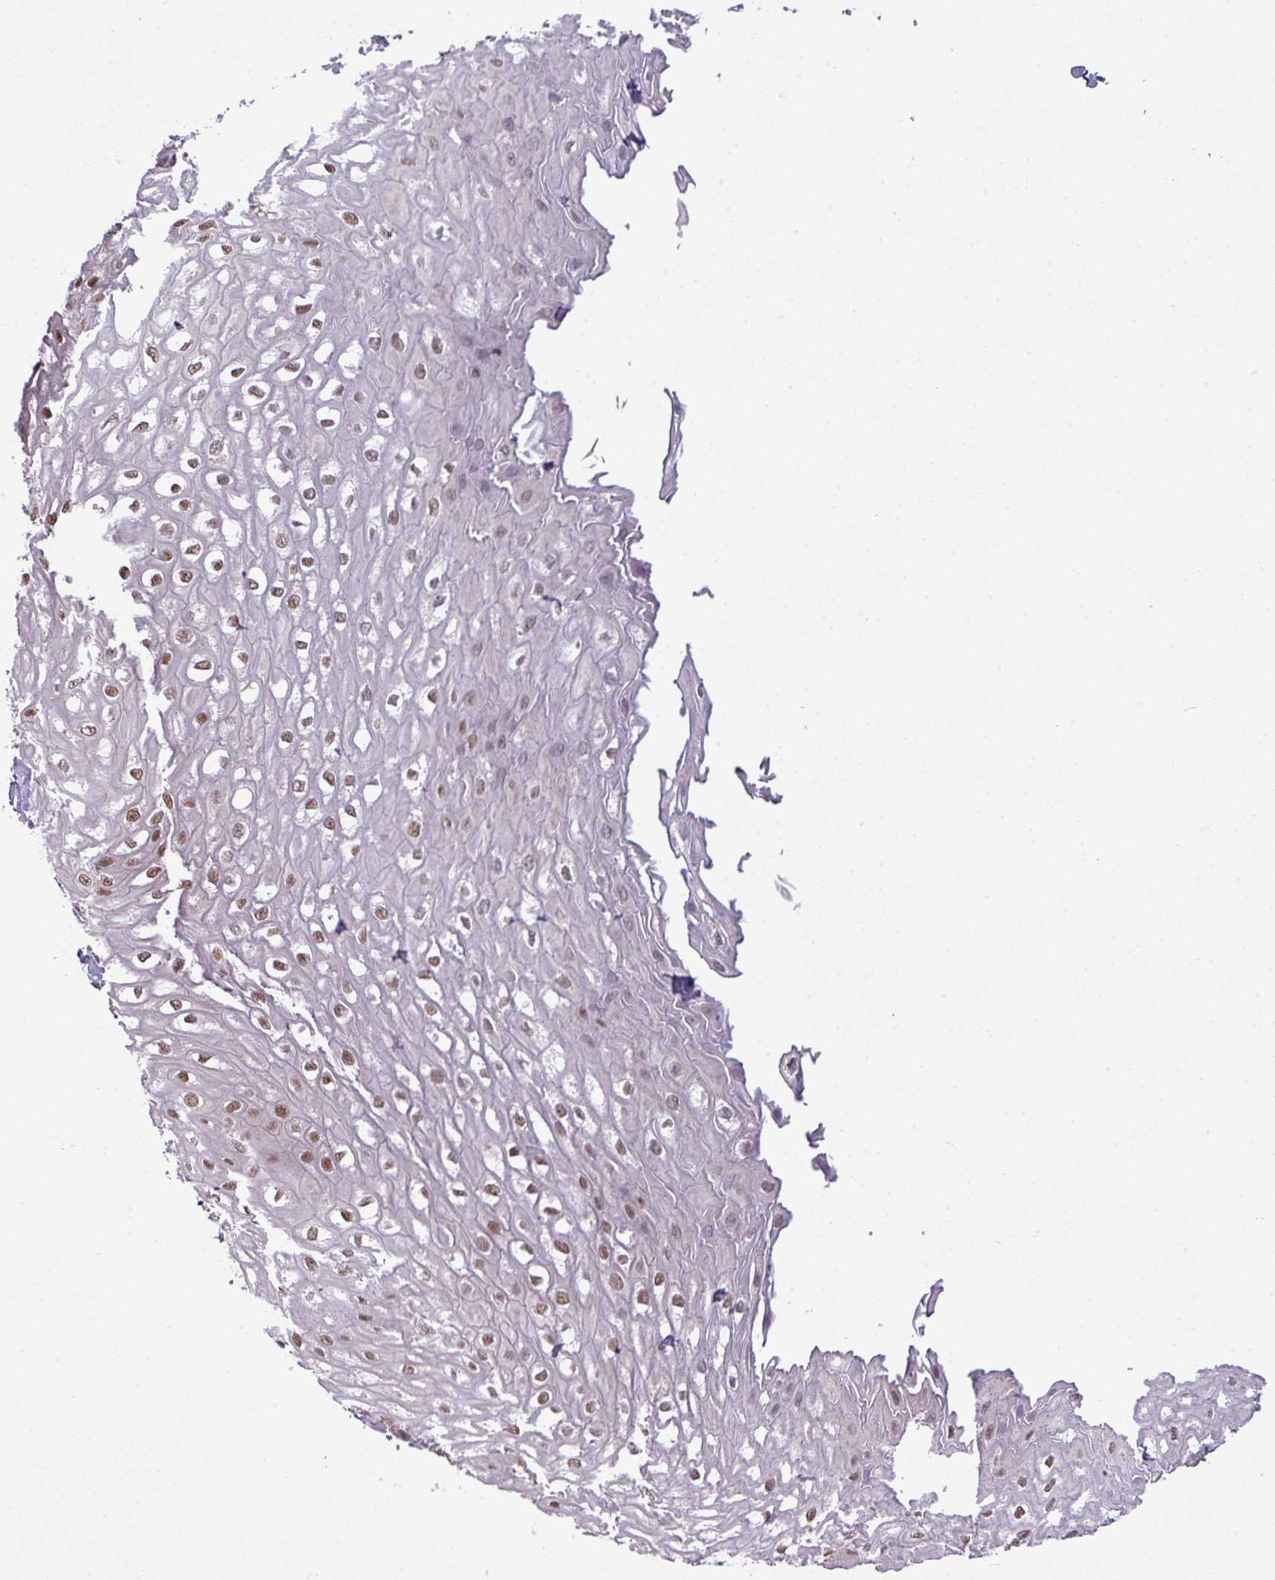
{"staining": {"intensity": "moderate", "quantity": "25%-75%", "location": "nuclear"}, "tissue": "esophagus", "cell_type": "Squamous epithelial cells", "image_type": "normal", "snomed": [{"axis": "morphology", "description": "Normal tissue, NOS"}, {"axis": "topography", "description": "Esophagus"}], "caption": "Protein expression analysis of unremarkable esophagus shows moderate nuclear expression in about 25%-75% of squamous epithelial cells.", "gene": "ZNF217", "patient": {"sex": "male", "age": 67}}